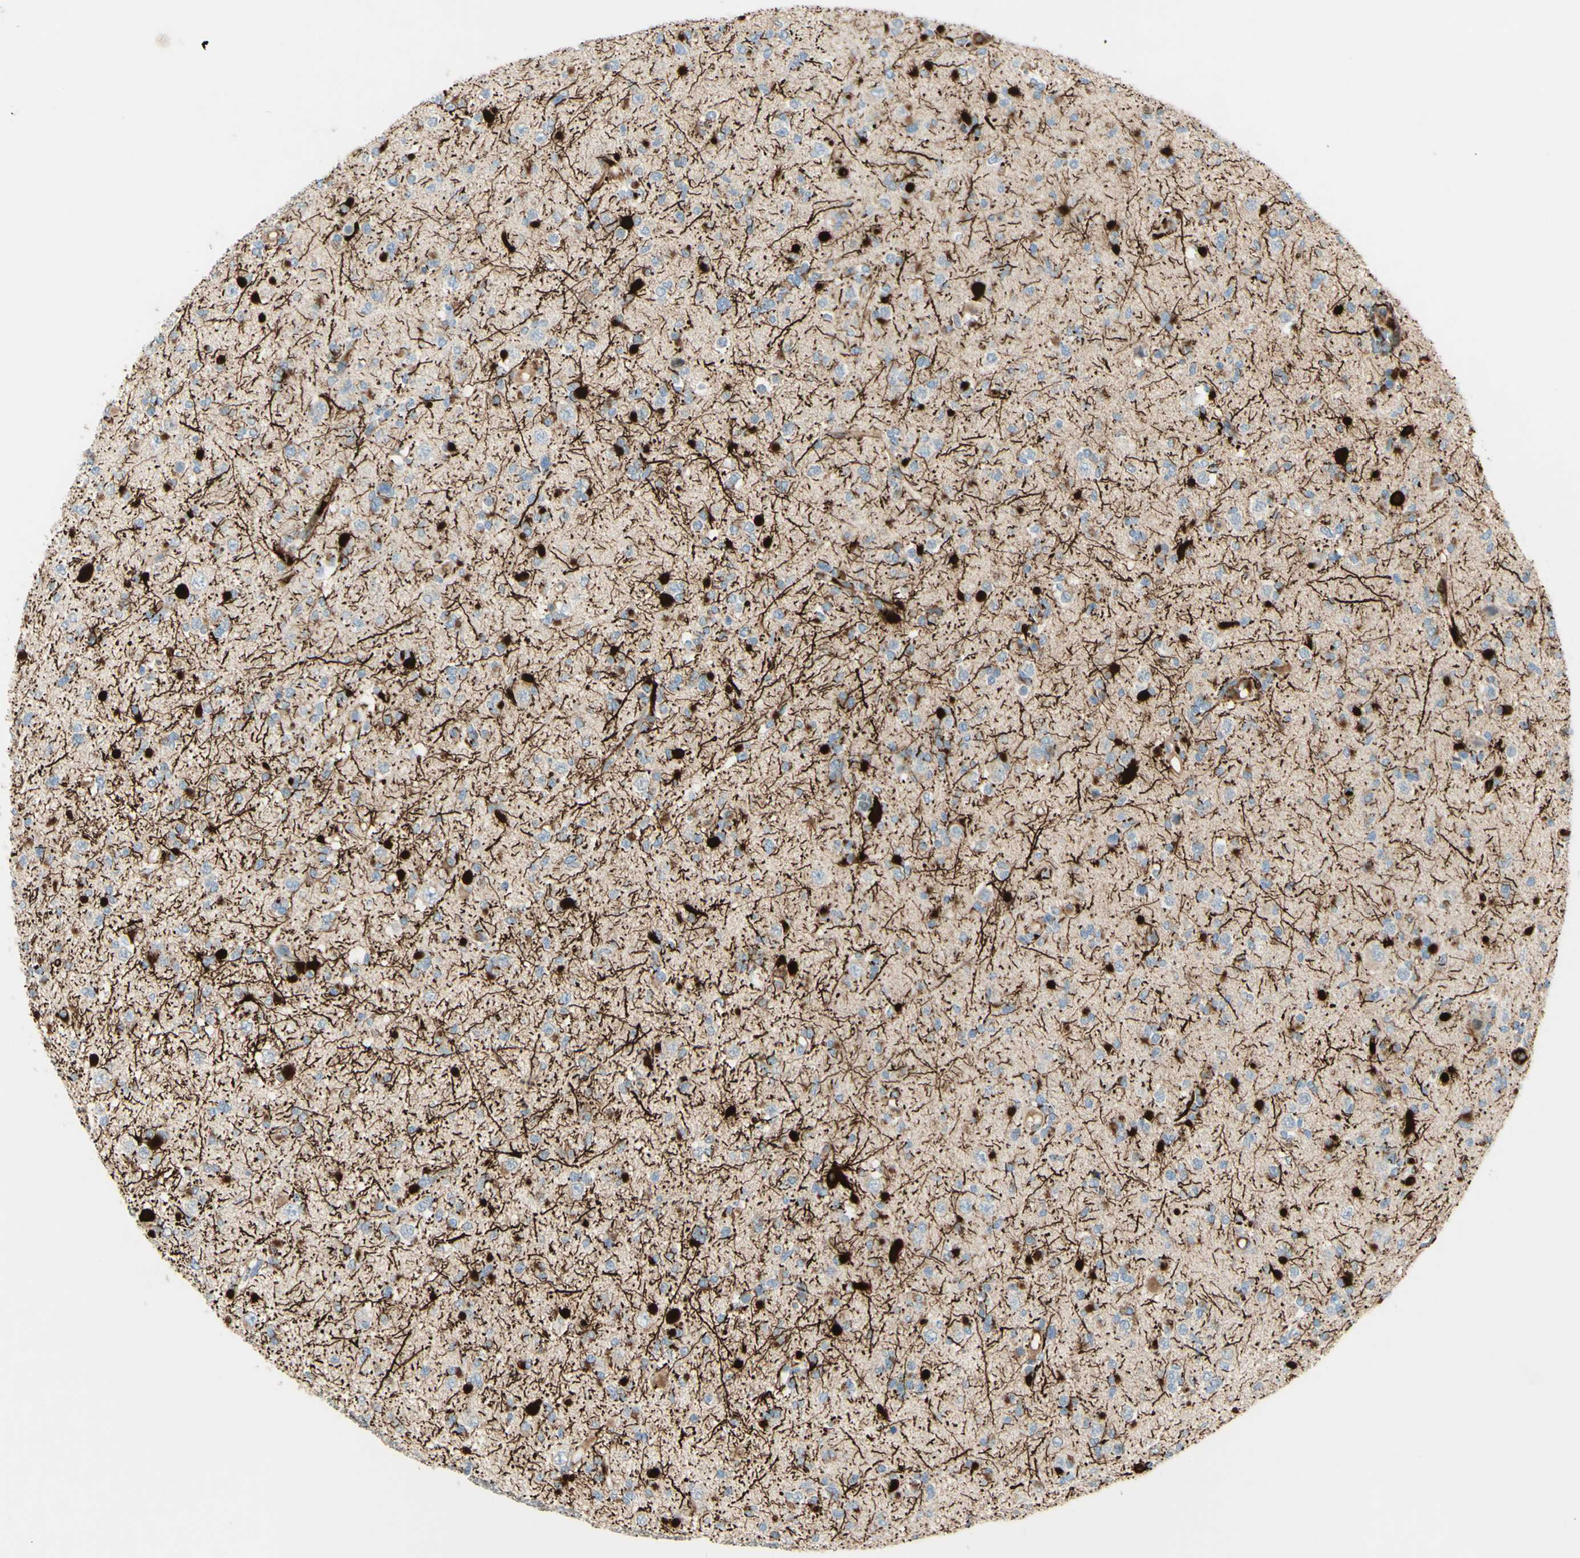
{"staining": {"intensity": "negative", "quantity": "none", "location": "none"}, "tissue": "glioma", "cell_type": "Tumor cells", "image_type": "cancer", "snomed": [{"axis": "morphology", "description": "Glioma, malignant, Low grade"}, {"axis": "topography", "description": "Brain"}], "caption": "A histopathology image of glioma stained for a protein demonstrates no brown staining in tumor cells.", "gene": "GAN", "patient": {"sex": "female", "age": 22}}